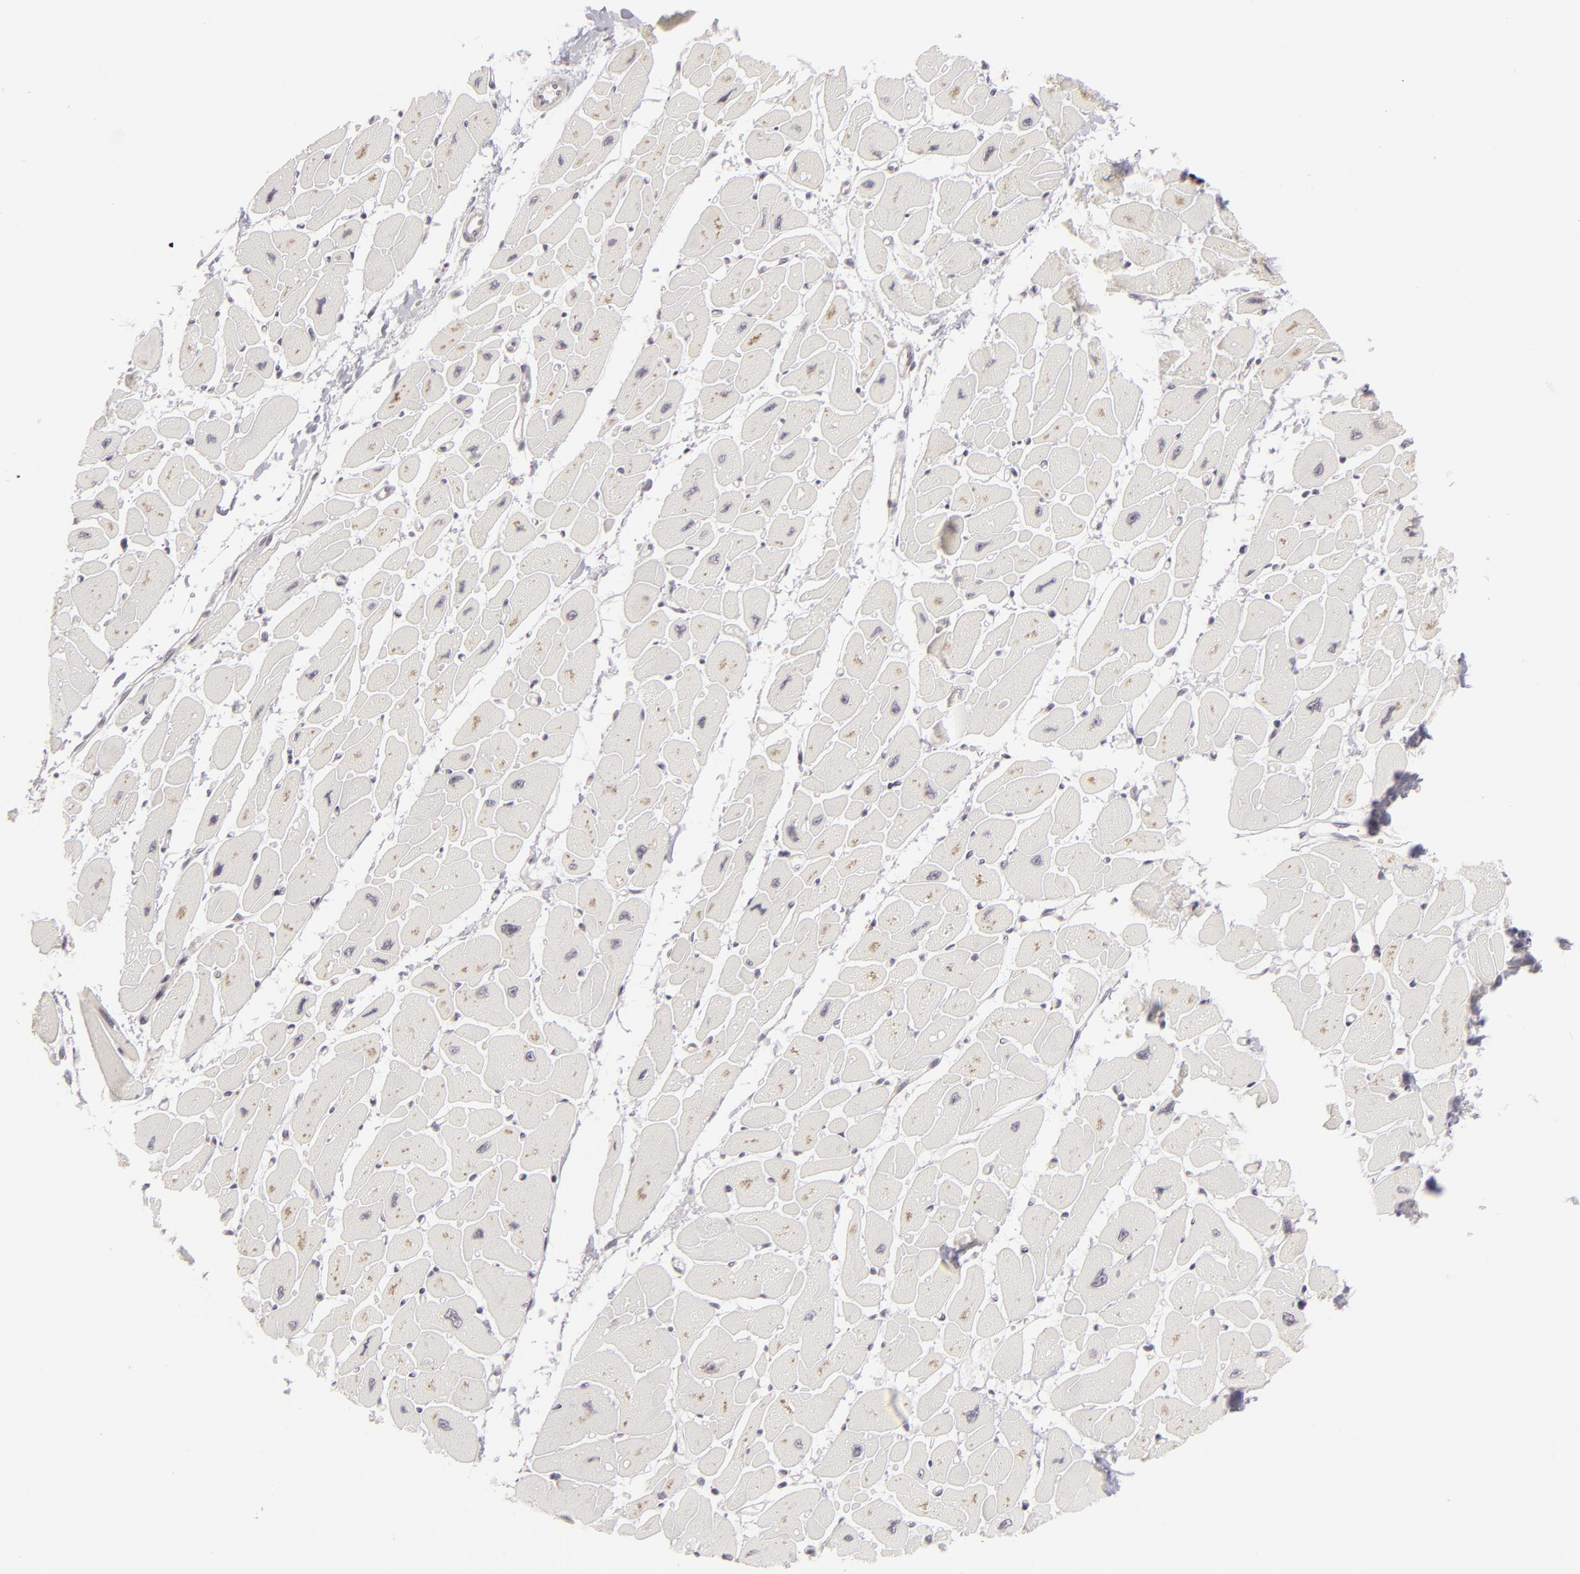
{"staining": {"intensity": "negative", "quantity": "none", "location": "none"}, "tissue": "heart muscle", "cell_type": "Cardiomyocytes", "image_type": "normal", "snomed": [{"axis": "morphology", "description": "Normal tissue, NOS"}, {"axis": "topography", "description": "Heart"}], "caption": "Immunohistochemical staining of normal heart muscle reveals no significant expression in cardiomyocytes.", "gene": "DLG3", "patient": {"sex": "female", "age": 54}}